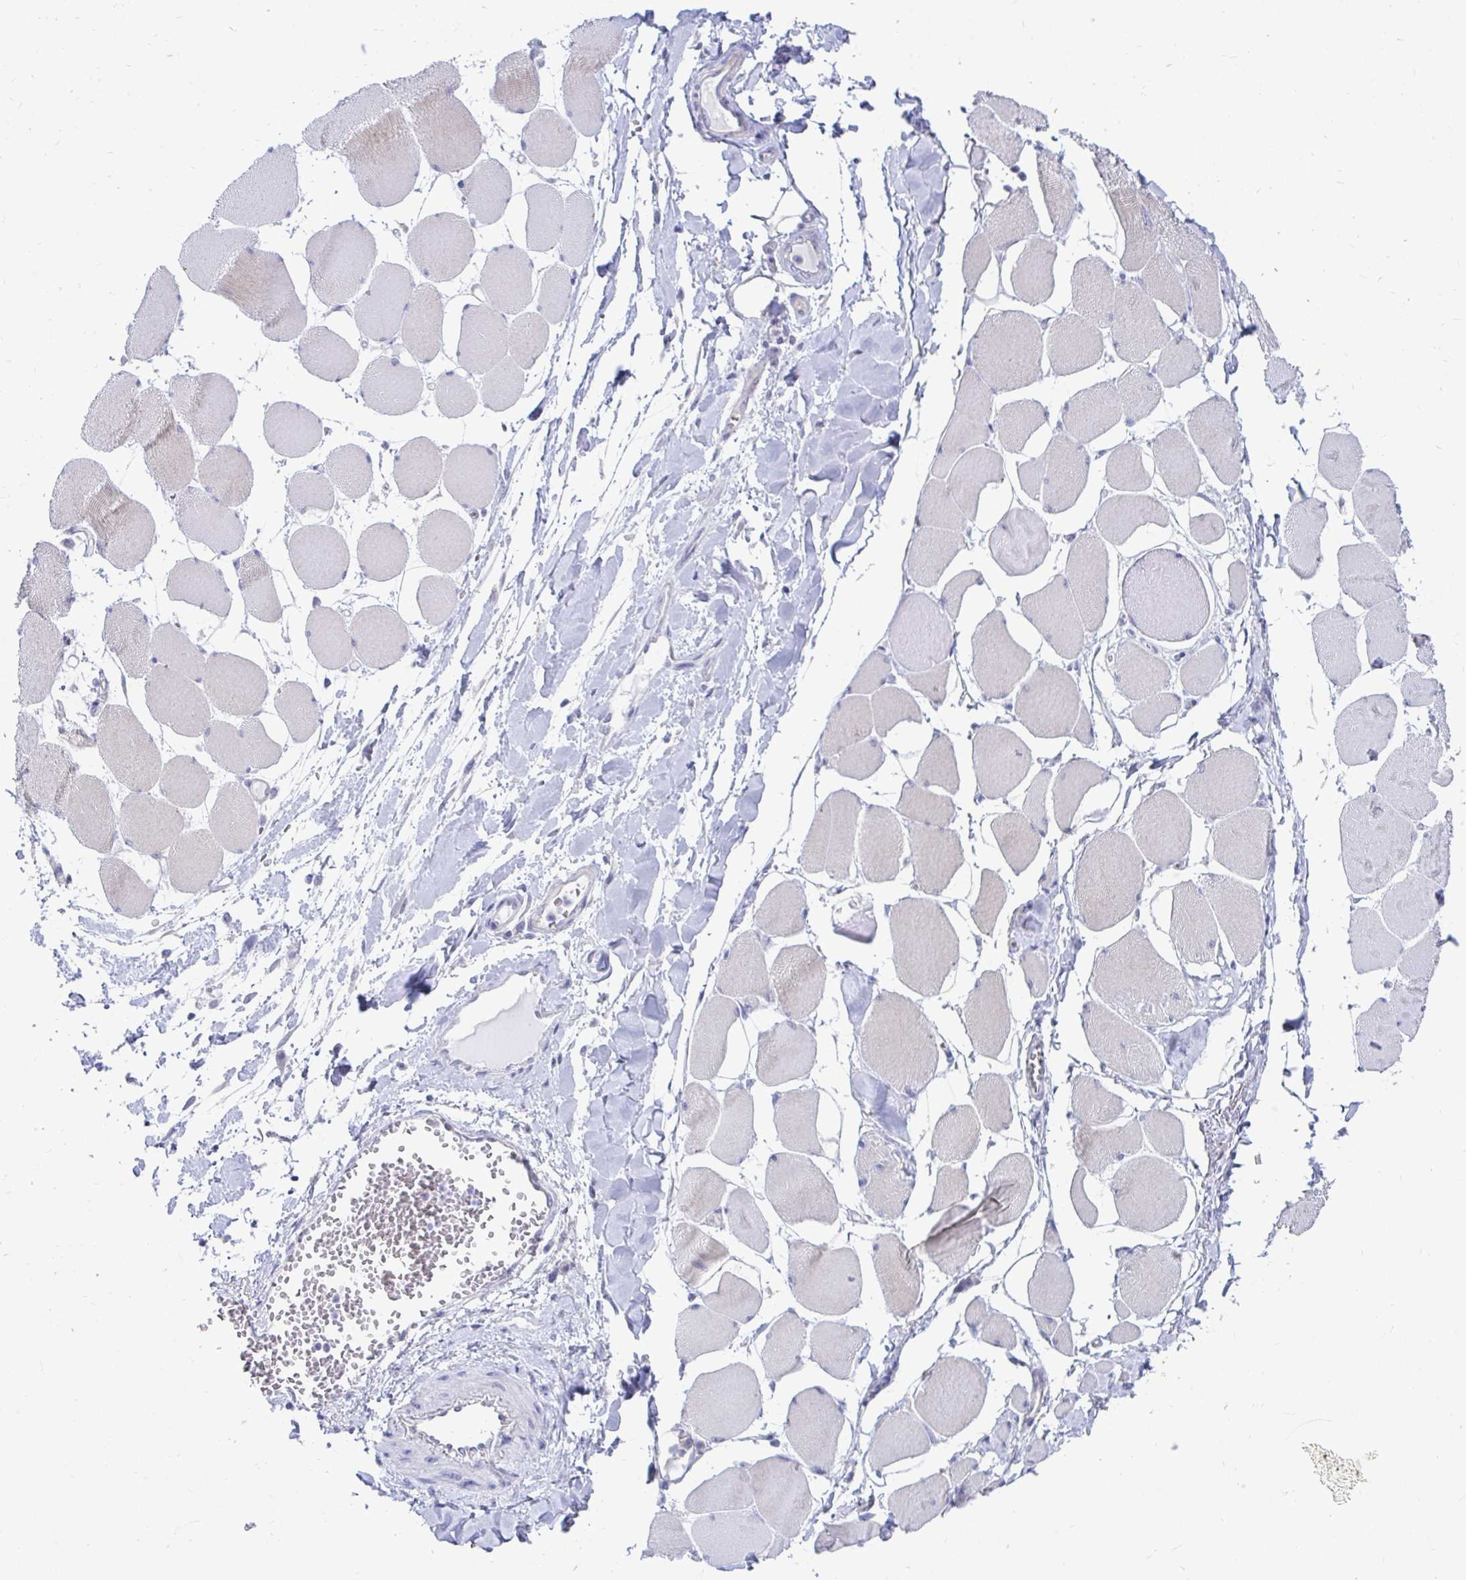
{"staining": {"intensity": "weak", "quantity": "<25%", "location": "cytoplasmic/membranous"}, "tissue": "skeletal muscle", "cell_type": "Myocytes", "image_type": "normal", "snomed": [{"axis": "morphology", "description": "Normal tissue, NOS"}, {"axis": "topography", "description": "Skeletal muscle"}], "caption": "Immunohistochemistry (IHC) micrograph of normal skeletal muscle: human skeletal muscle stained with DAB shows no significant protein staining in myocytes. The staining is performed using DAB brown chromogen with nuclei counter-stained in using hematoxylin.", "gene": "C19orf81", "patient": {"sex": "female", "age": 75}}